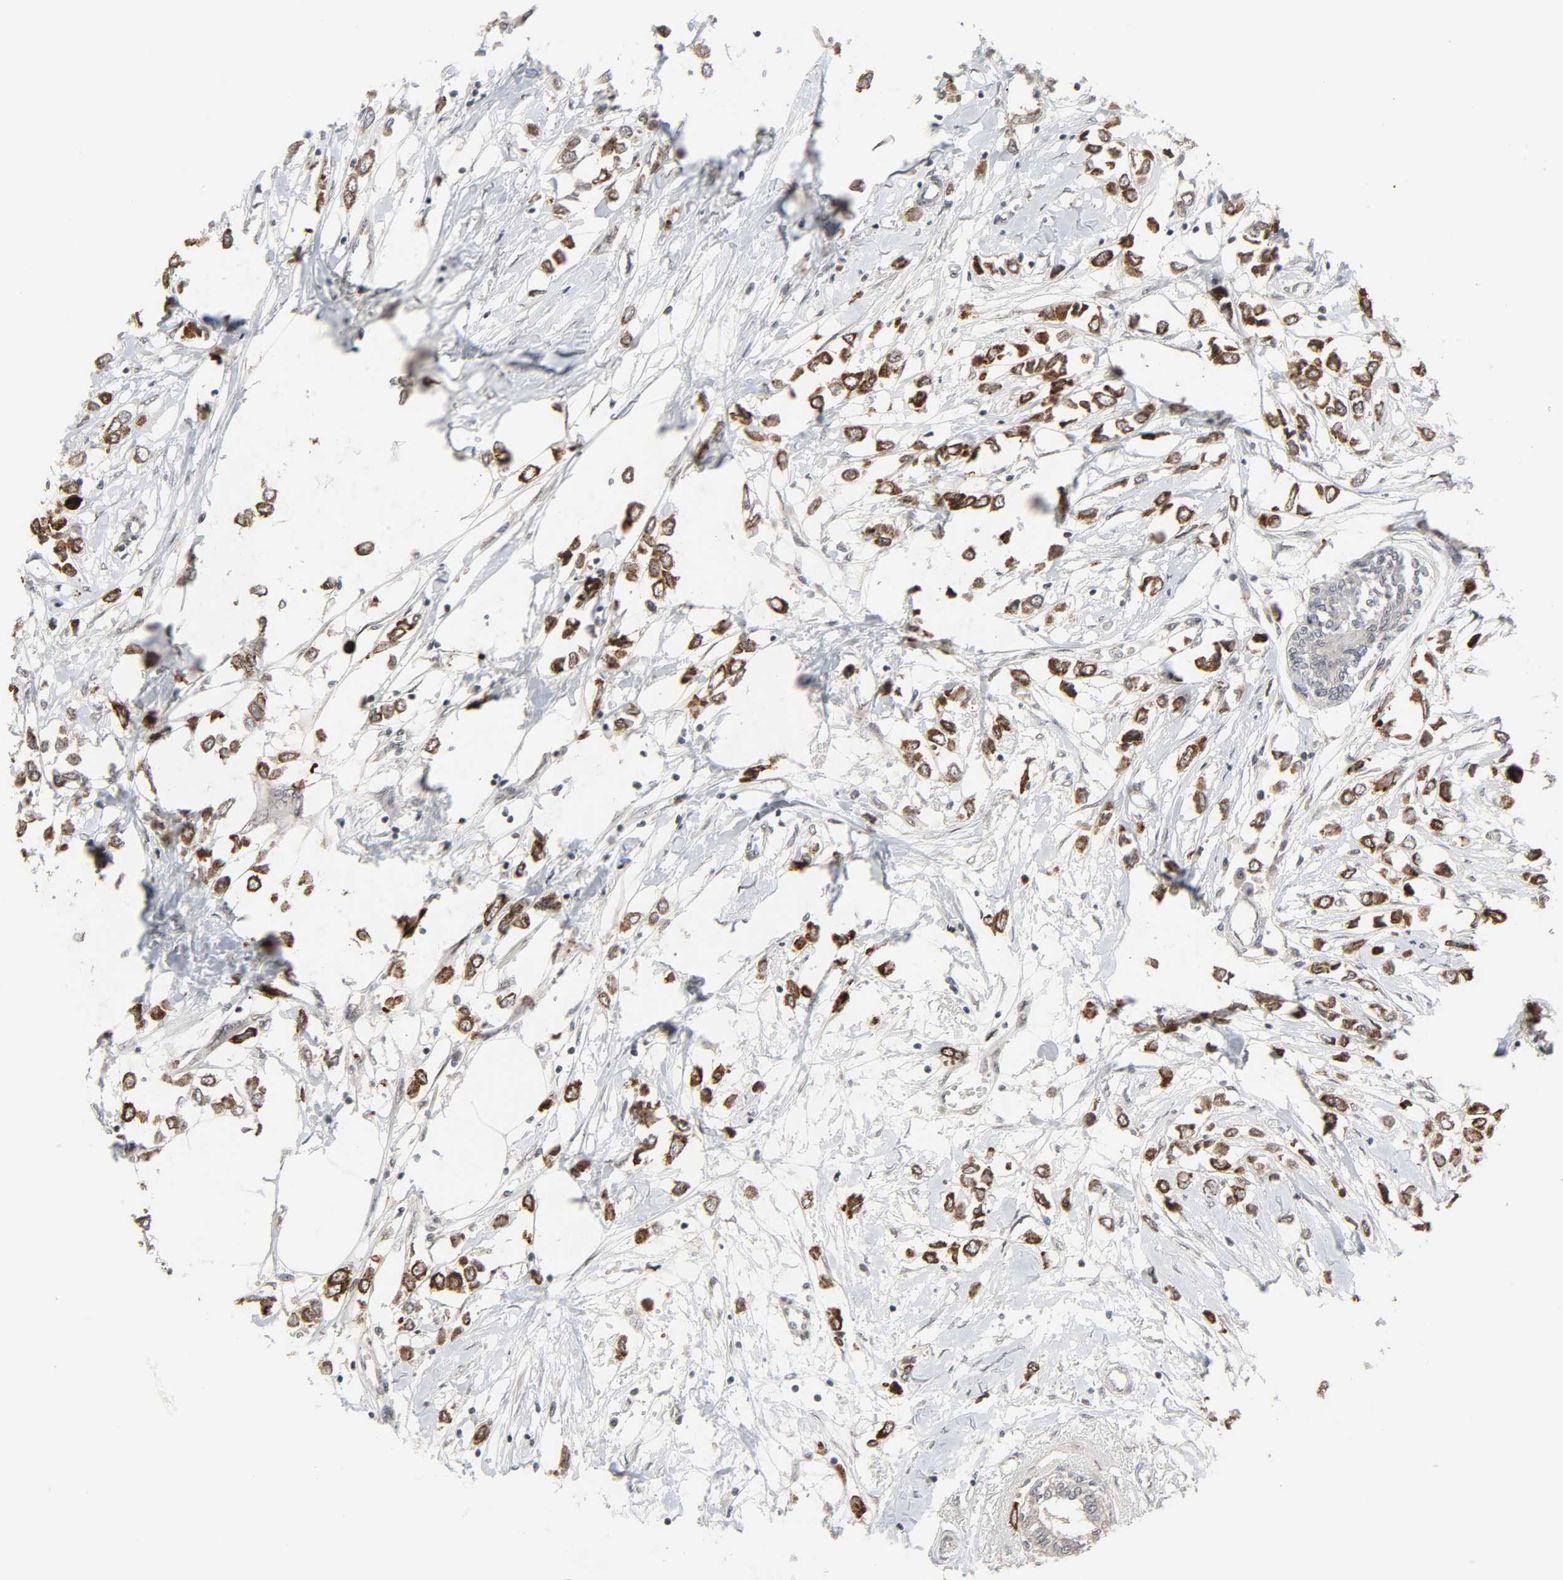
{"staining": {"intensity": "moderate", "quantity": ">75%", "location": "cytoplasmic/membranous"}, "tissue": "breast cancer", "cell_type": "Tumor cells", "image_type": "cancer", "snomed": [{"axis": "morphology", "description": "Lobular carcinoma"}, {"axis": "topography", "description": "Breast"}], "caption": "A micrograph of human lobular carcinoma (breast) stained for a protein shows moderate cytoplasmic/membranous brown staining in tumor cells.", "gene": "MUC1", "patient": {"sex": "female", "age": 51}}